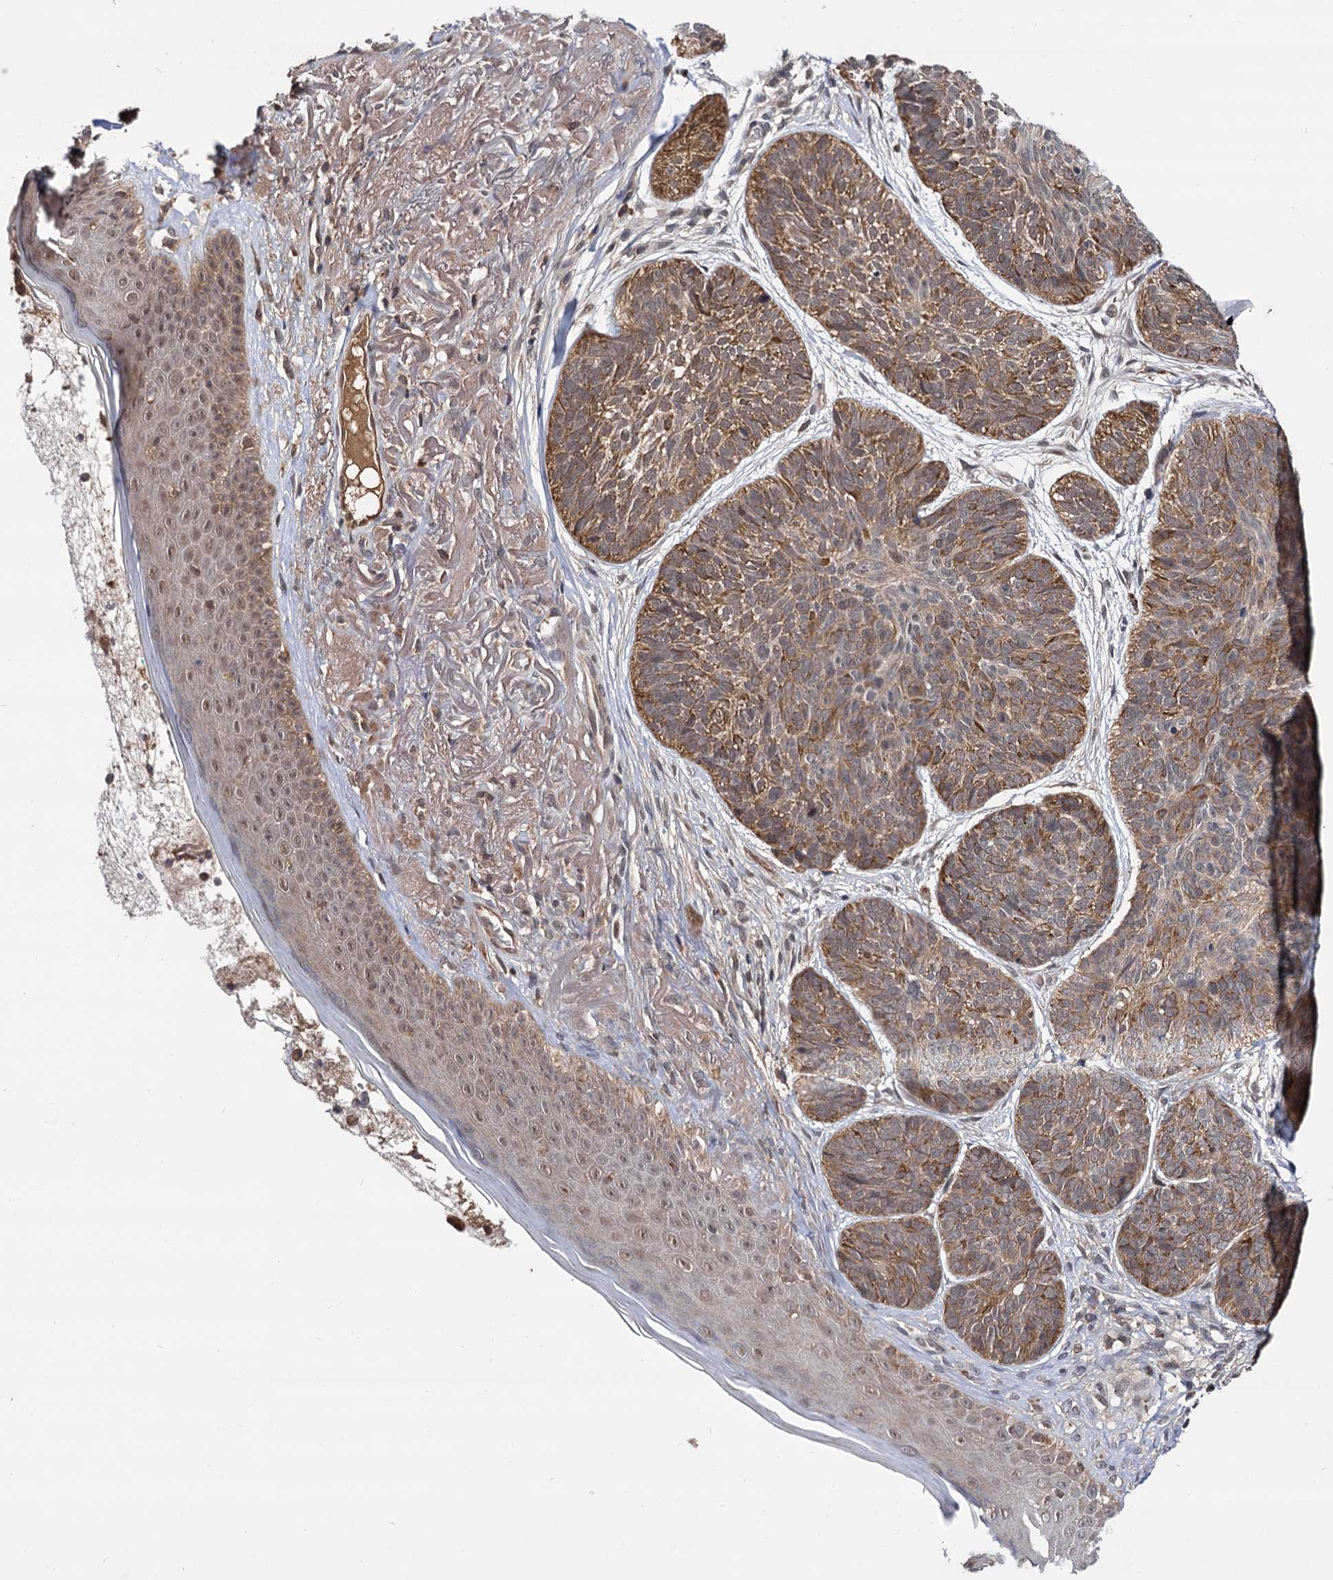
{"staining": {"intensity": "moderate", "quantity": ">75%", "location": "cytoplasmic/membranous"}, "tissue": "skin cancer", "cell_type": "Tumor cells", "image_type": "cancer", "snomed": [{"axis": "morphology", "description": "Normal tissue, NOS"}, {"axis": "morphology", "description": "Basal cell carcinoma"}, {"axis": "topography", "description": "Skin"}], "caption": "IHC of human skin cancer exhibits medium levels of moderate cytoplasmic/membranous positivity in about >75% of tumor cells. Immunohistochemistry (ihc) stains the protein of interest in brown and the nuclei are stained blue.", "gene": "MICAL2", "patient": {"sex": "male", "age": 66}}